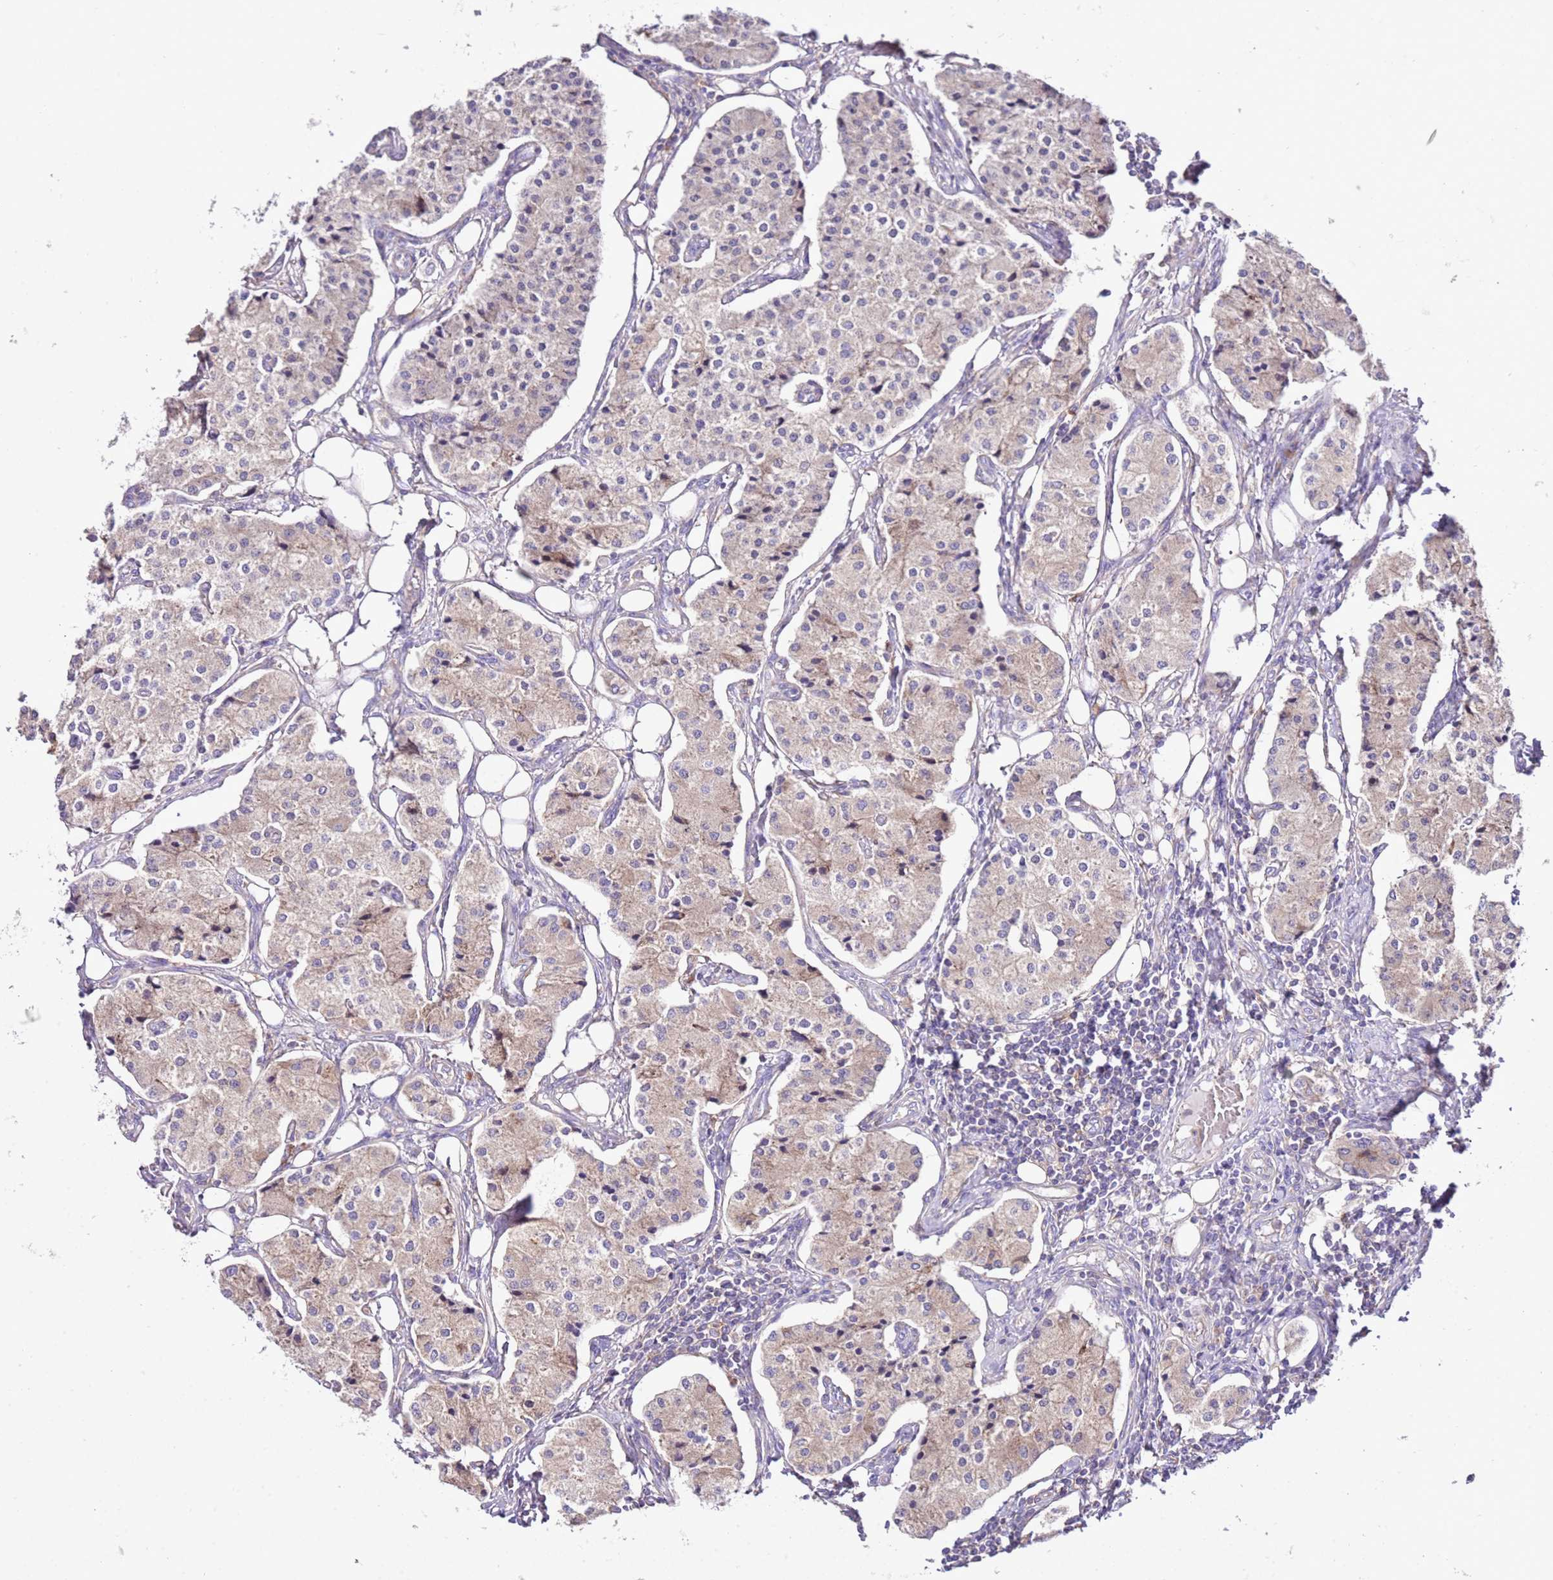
{"staining": {"intensity": "weak", "quantity": ">75%", "location": "cytoplasmic/membranous"}, "tissue": "carcinoid", "cell_type": "Tumor cells", "image_type": "cancer", "snomed": [{"axis": "morphology", "description": "Carcinoid, malignant, NOS"}, {"axis": "topography", "description": "Colon"}], "caption": "Weak cytoplasmic/membranous positivity for a protein is present in approximately >75% of tumor cells of carcinoid using IHC.", "gene": "RPS10", "patient": {"sex": "female", "age": 52}}